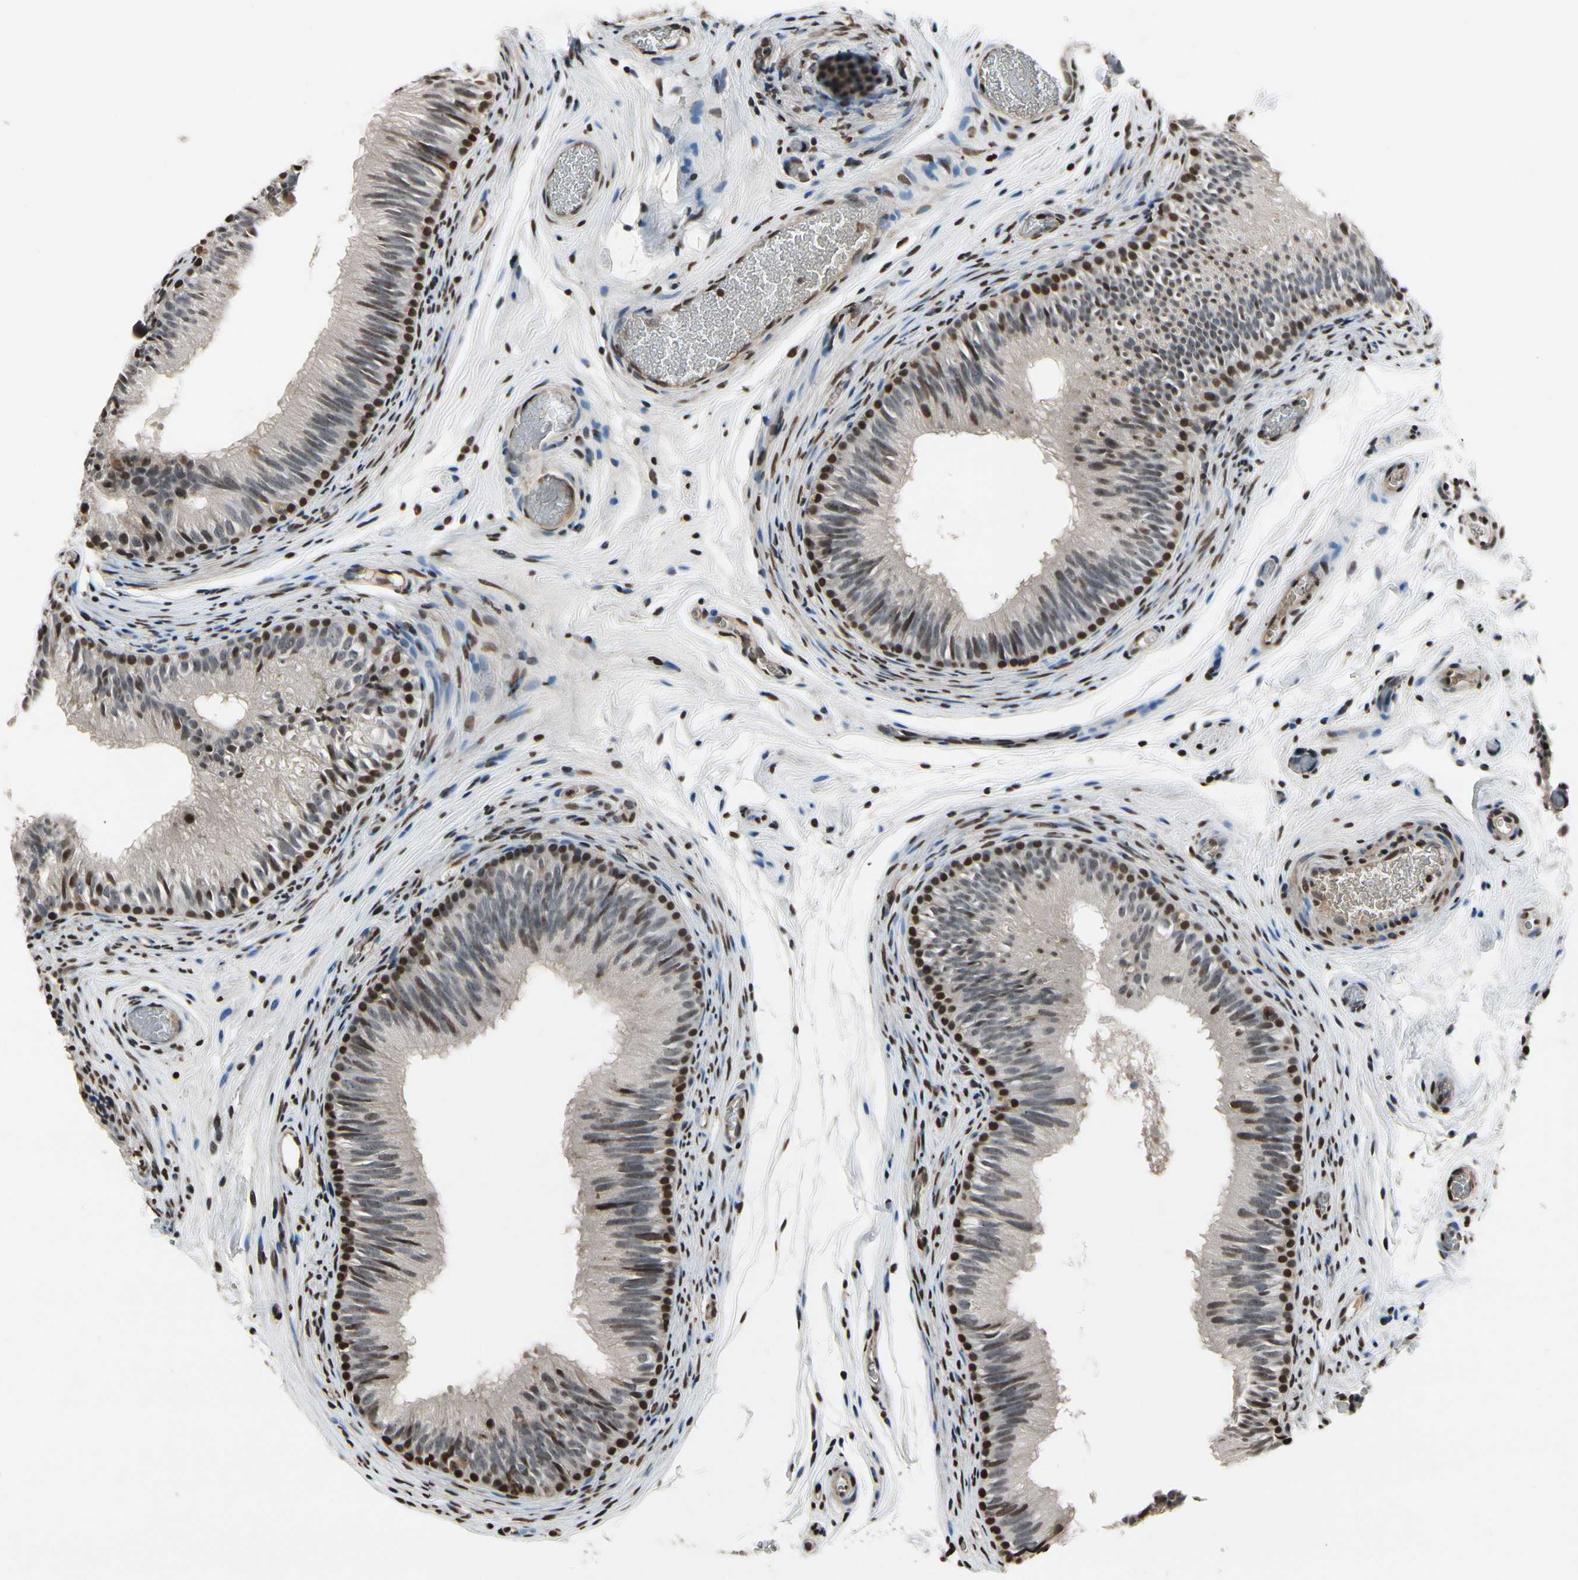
{"staining": {"intensity": "strong", "quantity": ">75%", "location": "cytoplasmic/membranous,nuclear"}, "tissue": "epididymis", "cell_type": "Glandular cells", "image_type": "normal", "snomed": [{"axis": "morphology", "description": "Normal tissue, NOS"}, {"axis": "topography", "description": "Epididymis"}], "caption": "Human epididymis stained for a protein (brown) exhibits strong cytoplasmic/membranous,nuclear positive expression in approximately >75% of glandular cells.", "gene": "HIPK2", "patient": {"sex": "male", "age": 36}}